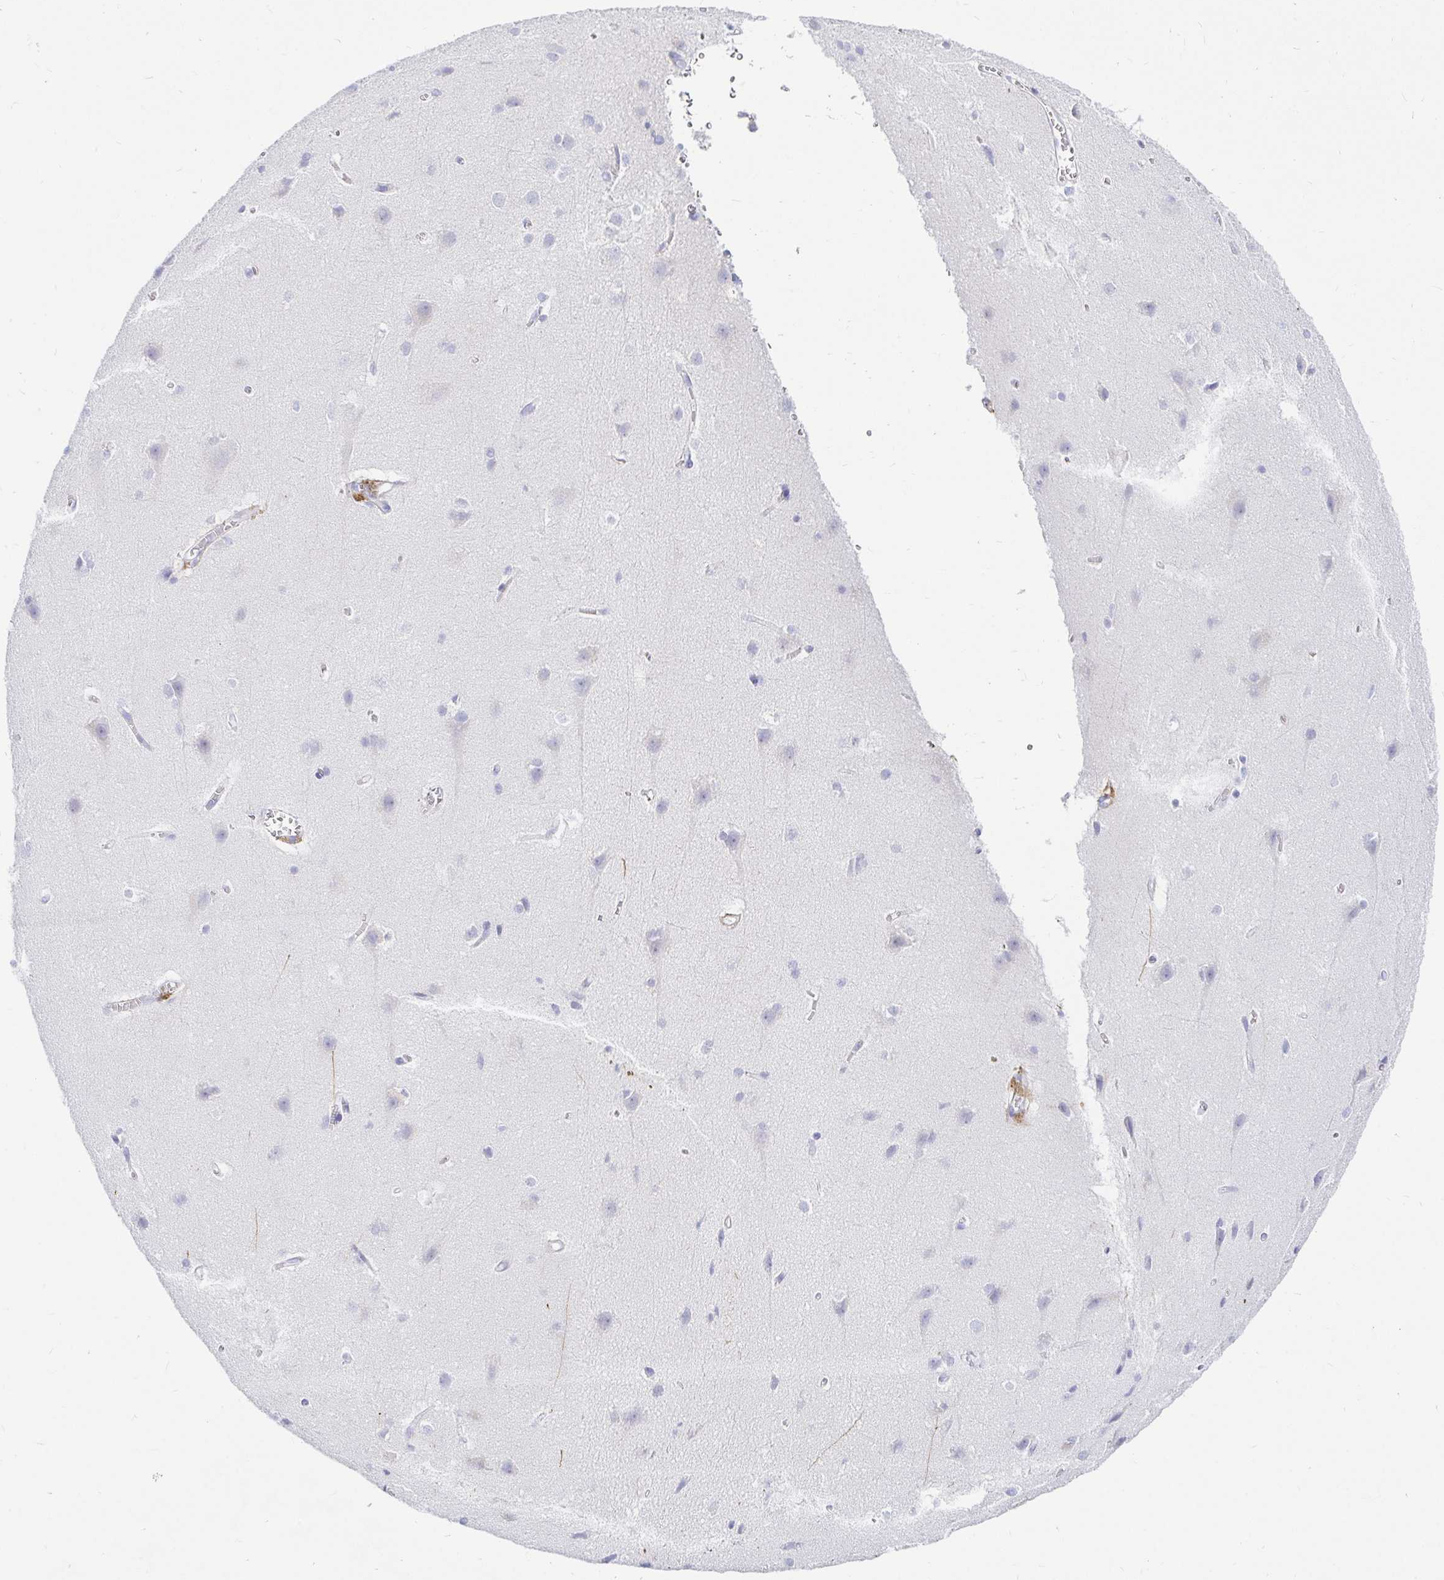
{"staining": {"intensity": "negative", "quantity": "none", "location": "none"}, "tissue": "cerebral cortex", "cell_type": "Endothelial cells", "image_type": "normal", "snomed": [{"axis": "morphology", "description": "Normal tissue, NOS"}, {"axis": "topography", "description": "Cerebral cortex"}], "caption": "The micrograph exhibits no staining of endothelial cells in benign cerebral cortex. The staining was performed using DAB (3,3'-diaminobenzidine) to visualize the protein expression in brown, while the nuclei were stained in blue with hematoxylin (Magnification: 20x).", "gene": "NR2E1", "patient": {"sex": "male", "age": 37}}